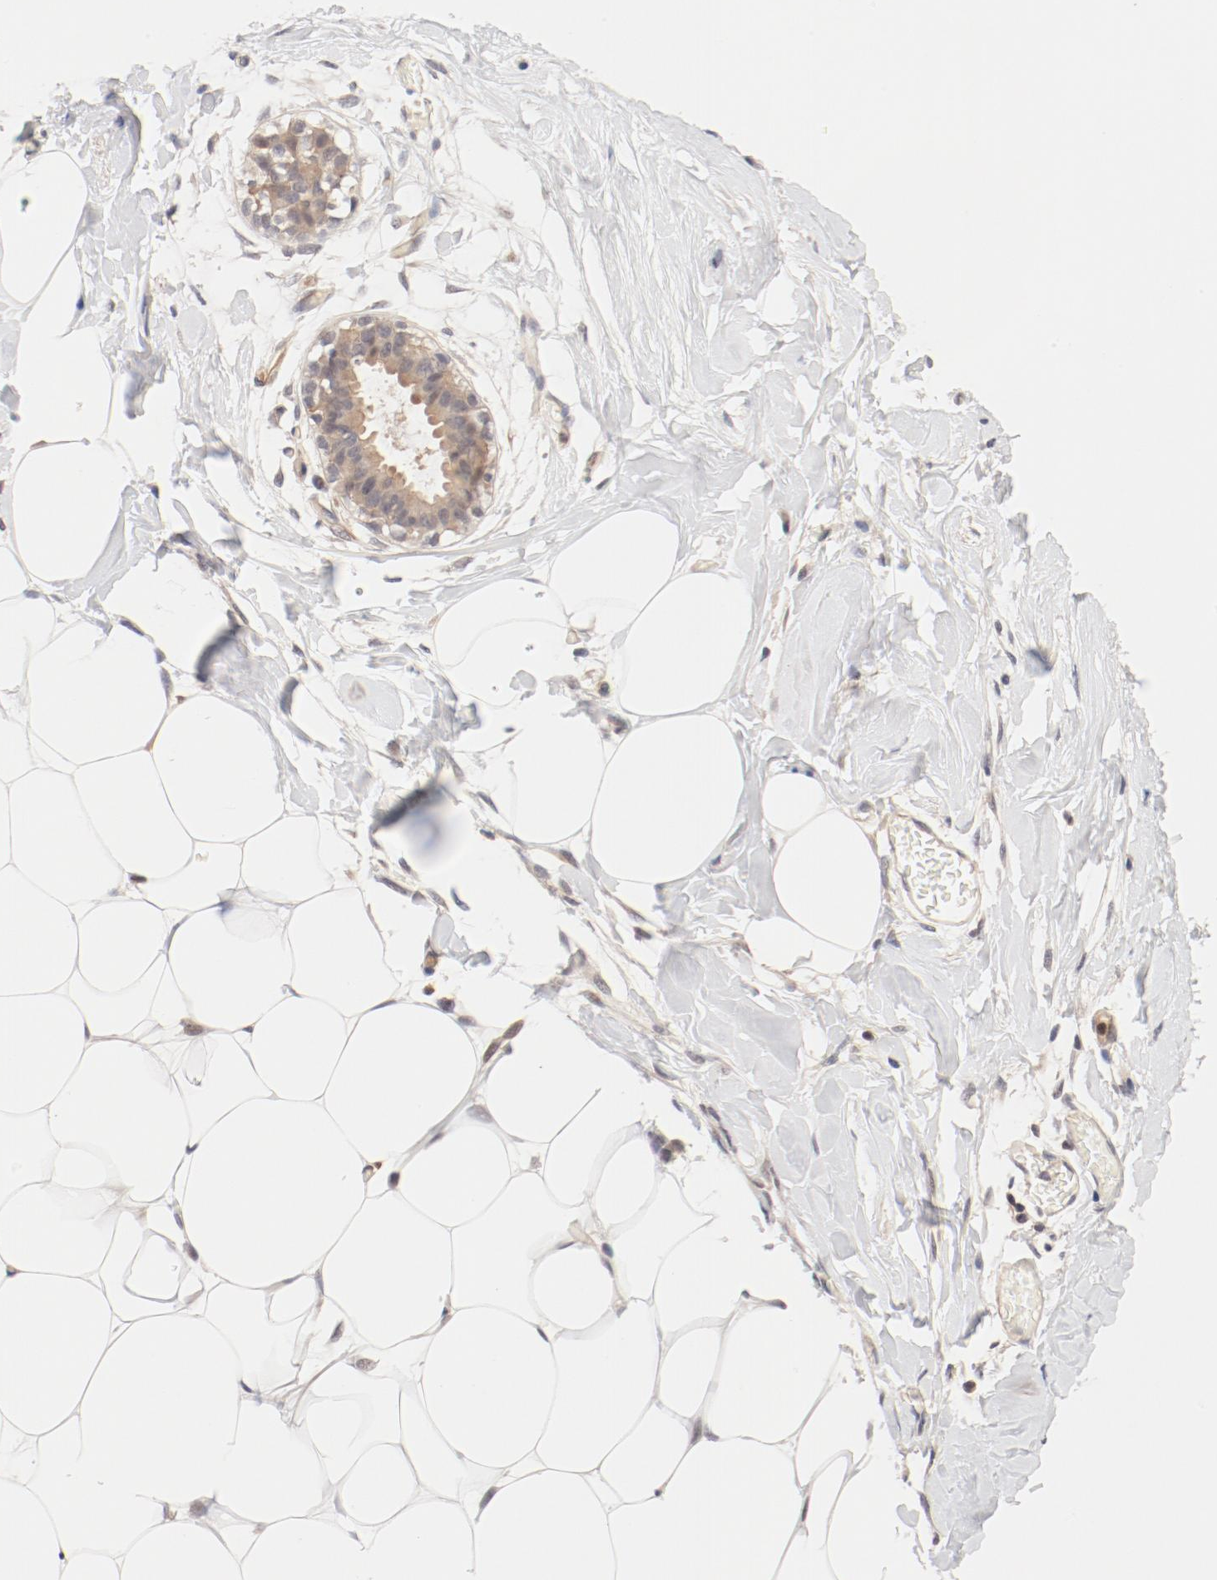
{"staining": {"intensity": "weak", "quantity": "25%-75%", "location": "cytoplasmic/membranous"}, "tissue": "breast", "cell_type": "Adipocytes", "image_type": "normal", "snomed": [{"axis": "morphology", "description": "Normal tissue, NOS"}, {"axis": "topography", "description": "Breast"}, {"axis": "topography", "description": "Adipose tissue"}], "caption": "About 25%-75% of adipocytes in benign breast reveal weak cytoplasmic/membranous protein expression as visualized by brown immunohistochemical staining.", "gene": "ZNF267", "patient": {"sex": "female", "age": 25}}